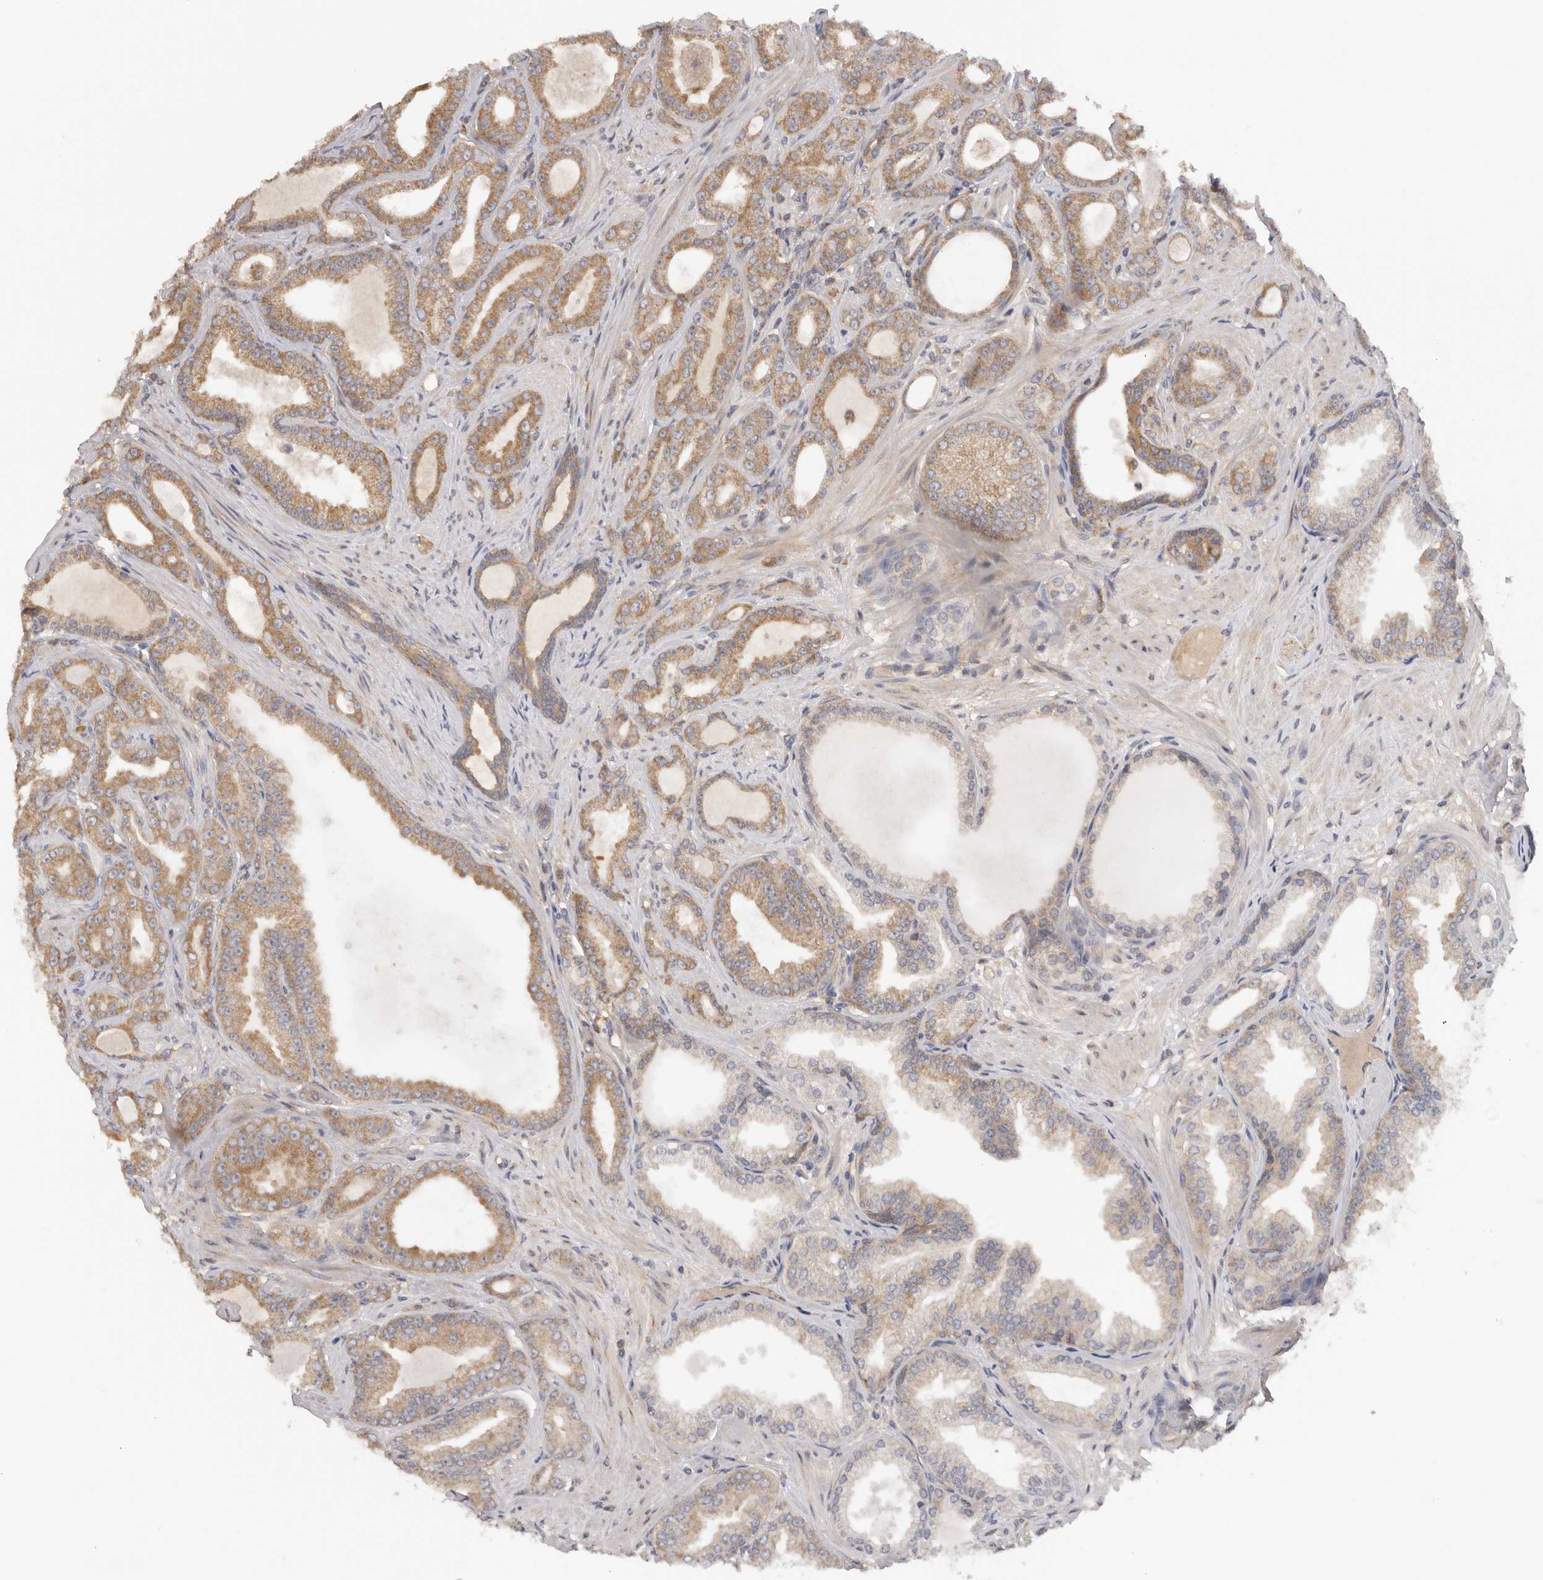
{"staining": {"intensity": "moderate", "quantity": ">75%", "location": "cytoplasmic/membranous"}, "tissue": "prostate cancer", "cell_type": "Tumor cells", "image_type": "cancer", "snomed": [{"axis": "morphology", "description": "Adenocarcinoma, Low grade"}, {"axis": "topography", "description": "Prostate"}], "caption": "Moderate cytoplasmic/membranous protein staining is present in approximately >75% of tumor cells in prostate cancer (adenocarcinoma (low-grade)).", "gene": "PPP1R42", "patient": {"sex": "male", "age": 63}}